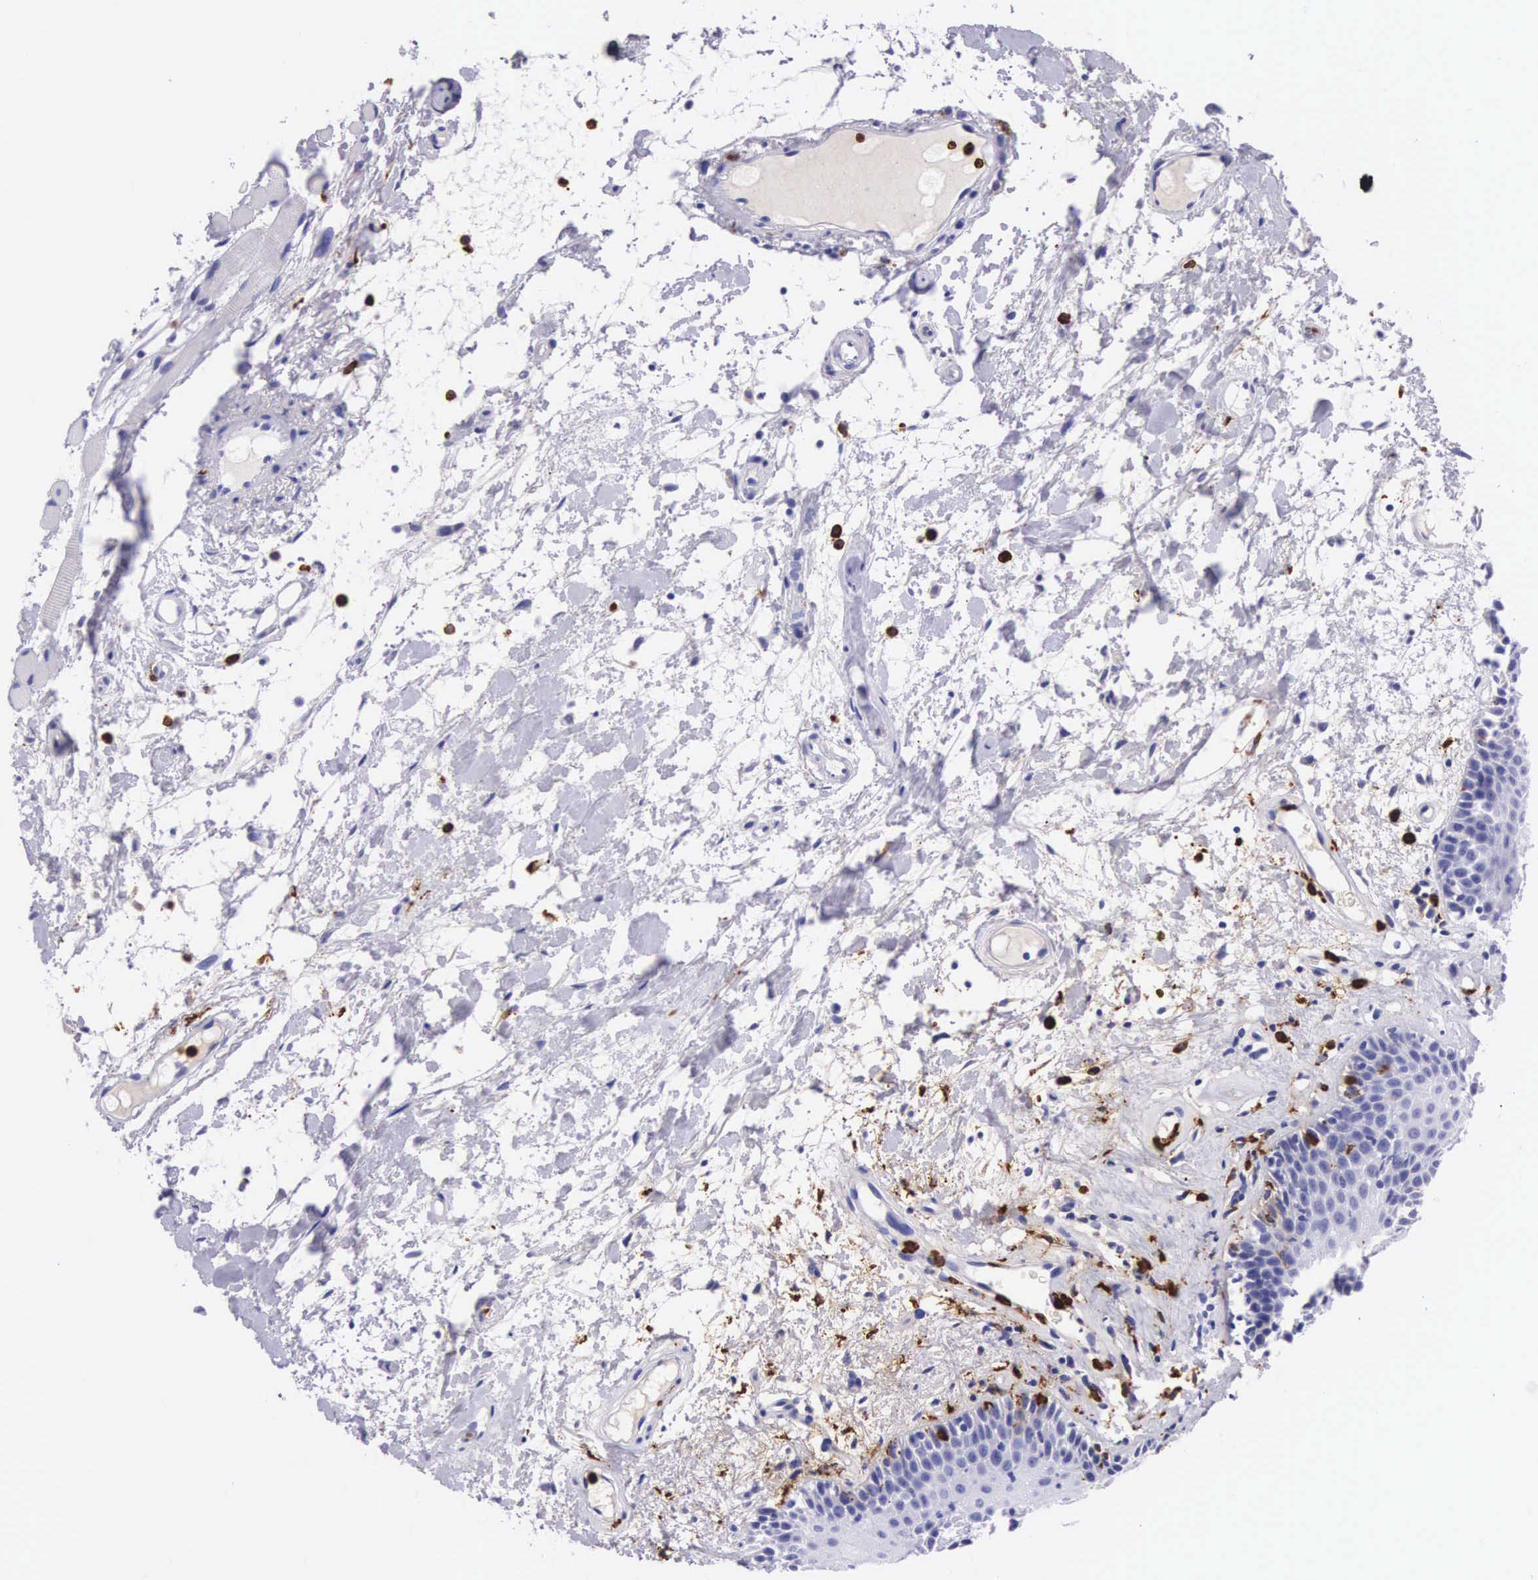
{"staining": {"intensity": "negative", "quantity": "none", "location": "none"}, "tissue": "oral mucosa", "cell_type": "Squamous epithelial cells", "image_type": "normal", "snomed": [{"axis": "morphology", "description": "Normal tissue, NOS"}, {"axis": "topography", "description": "Oral tissue"}], "caption": "Immunohistochemical staining of normal oral mucosa reveals no significant staining in squamous epithelial cells. (DAB (3,3'-diaminobenzidine) immunohistochemistry (IHC) with hematoxylin counter stain).", "gene": "FCN1", "patient": {"sex": "female", "age": 79}}